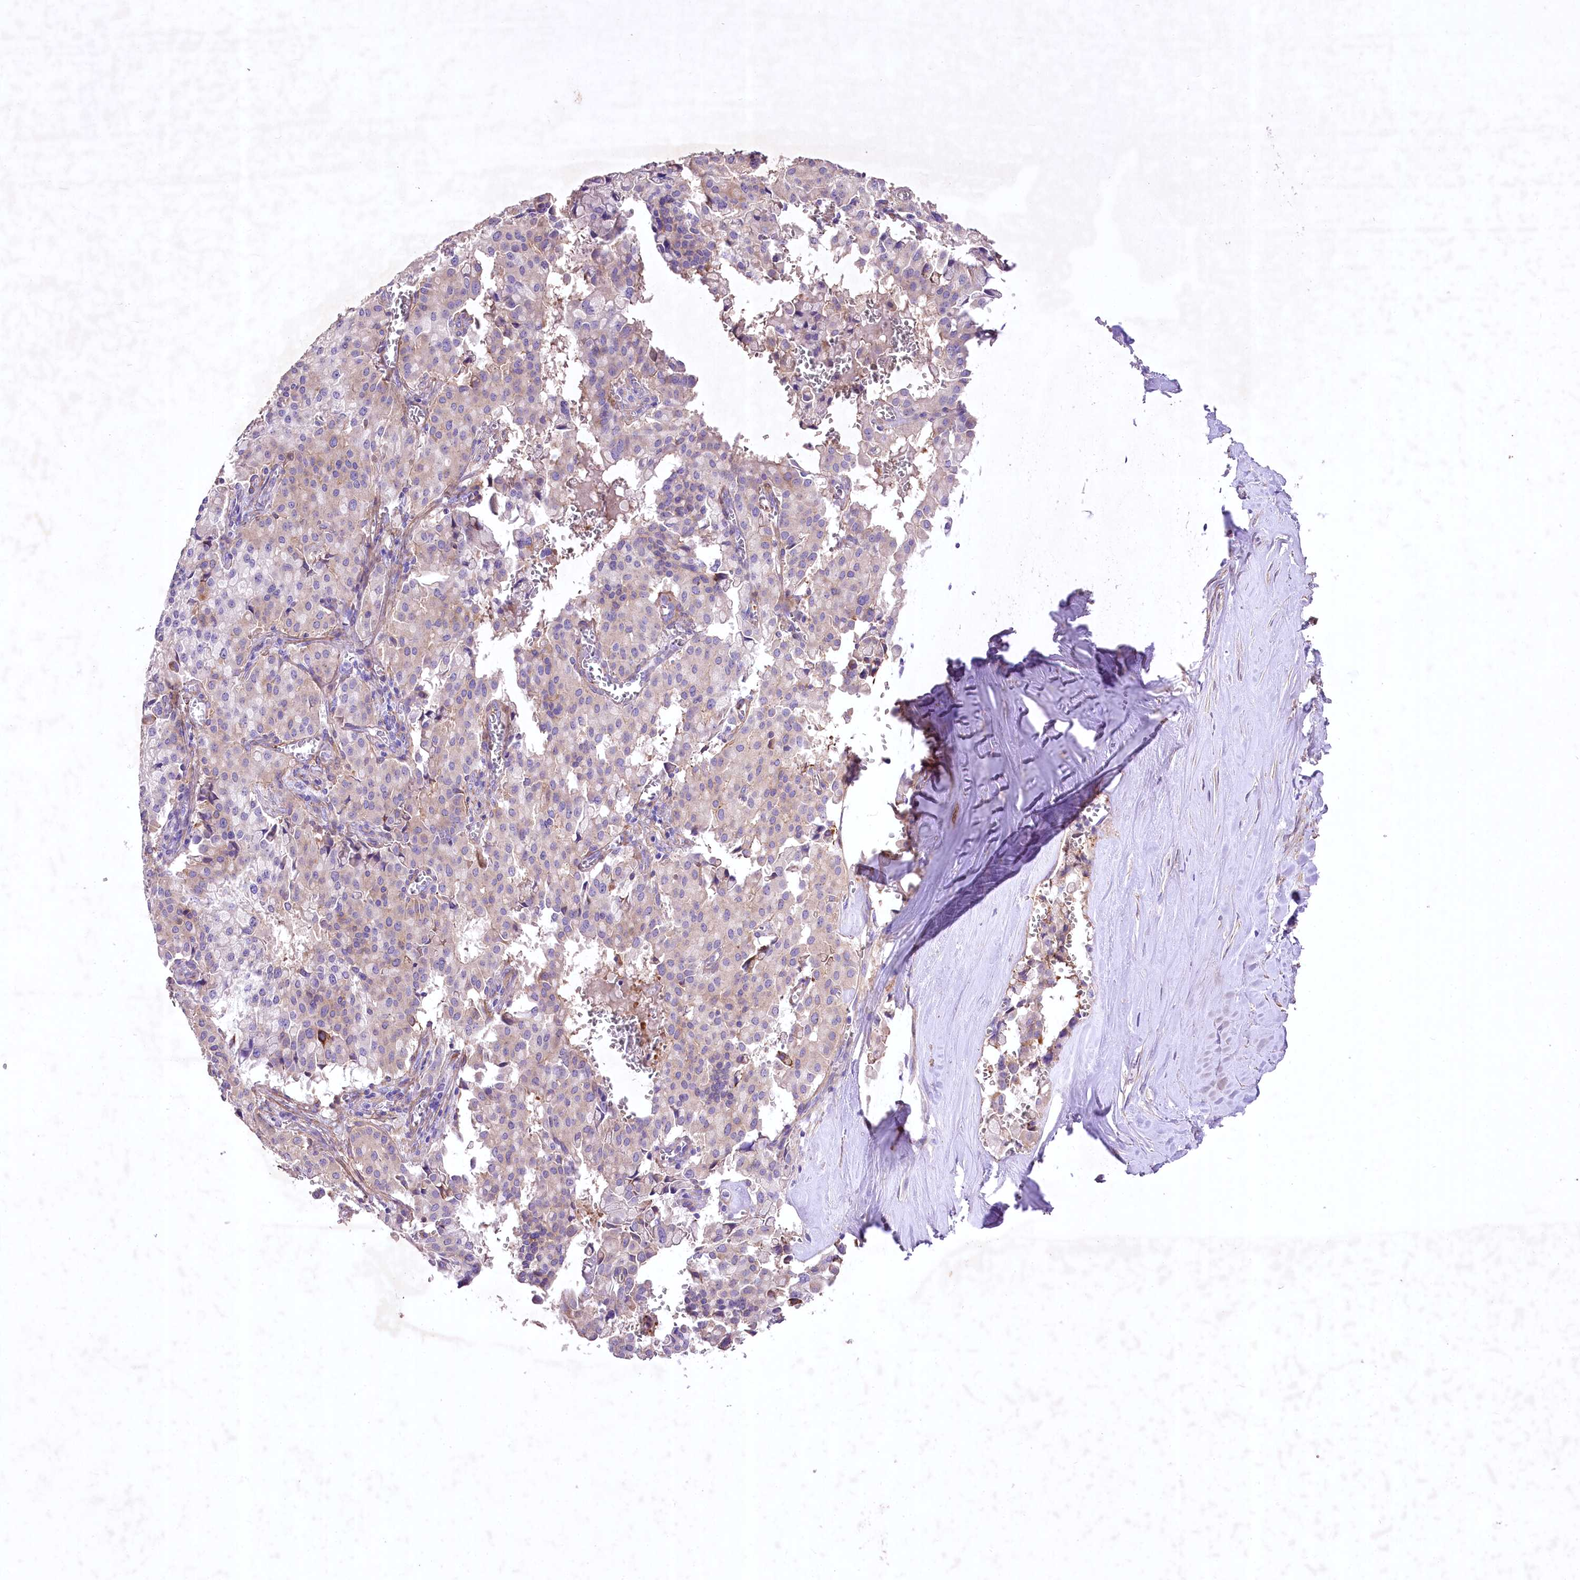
{"staining": {"intensity": "negative", "quantity": "none", "location": "none"}, "tissue": "pancreatic cancer", "cell_type": "Tumor cells", "image_type": "cancer", "snomed": [{"axis": "morphology", "description": "Adenocarcinoma, NOS"}, {"axis": "topography", "description": "Pancreas"}], "caption": "The image exhibits no staining of tumor cells in pancreatic cancer (adenocarcinoma). (Immunohistochemistry (ihc), brightfield microscopy, high magnification).", "gene": "RDH16", "patient": {"sex": "male", "age": 65}}